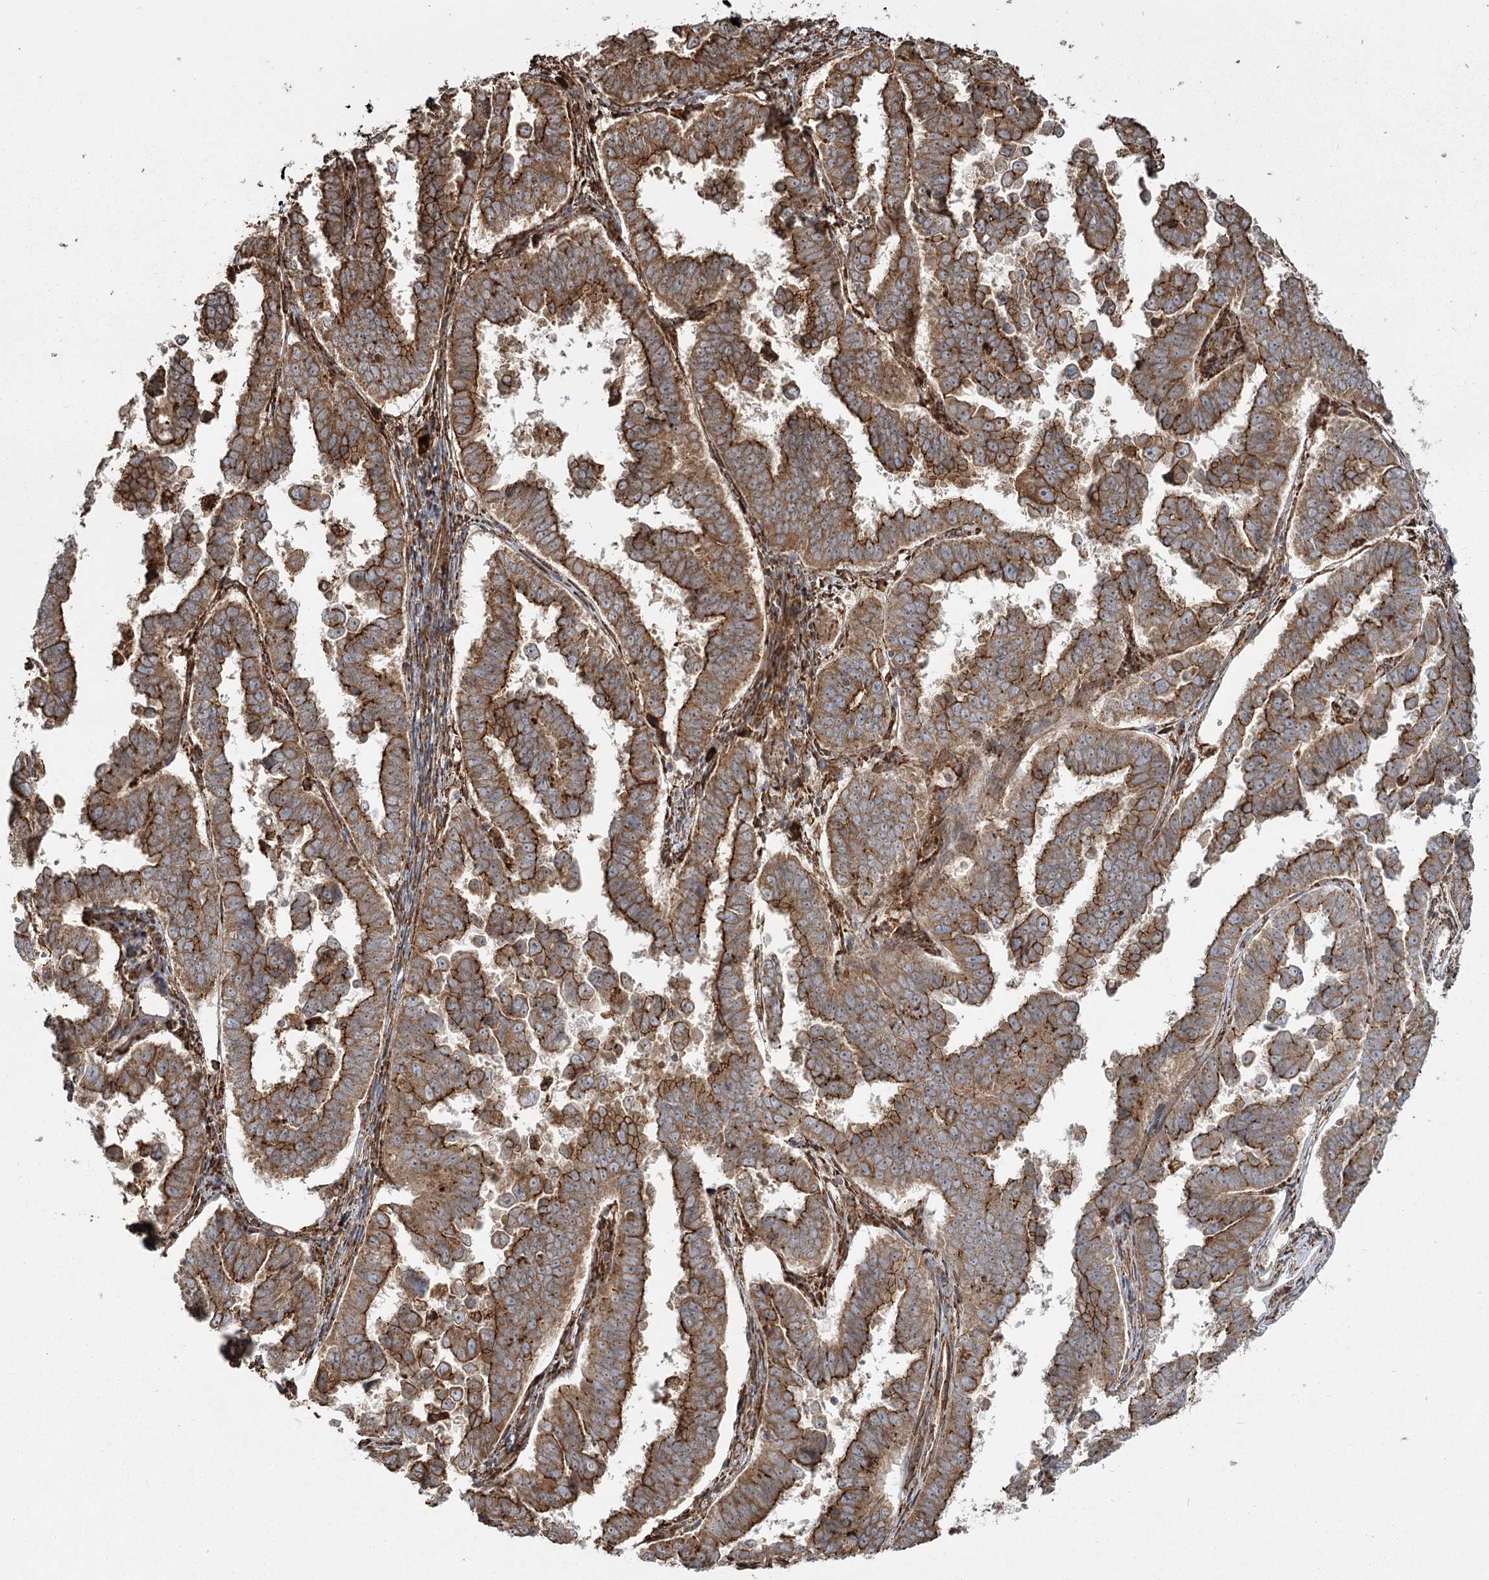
{"staining": {"intensity": "moderate", "quantity": ">75%", "location": "cytoplasmic/membranous"}, "tissue": "endometrial cancer", "cell_type": "Tumor cells", "image_type": "cancer", "snomed": [{"axis": "morphology", "description": "Adenocarcinoma, NOS"}, {"axis": "topography", "description": "Endometrium"}], "caption": "High-magnification brightfield microscopy of endometrial cancer (adenocarcinoma) stained with DAB (3,3'-diaminobenzidine) (brown) and counterstained with hematoxylin (blue). tumor cells exhibit moderate cytoplasmic/membranous positivity is appreciated in about>75% of cells.", "gene": "FAM13A", "patient": {"sex": "female", "age": 75}}